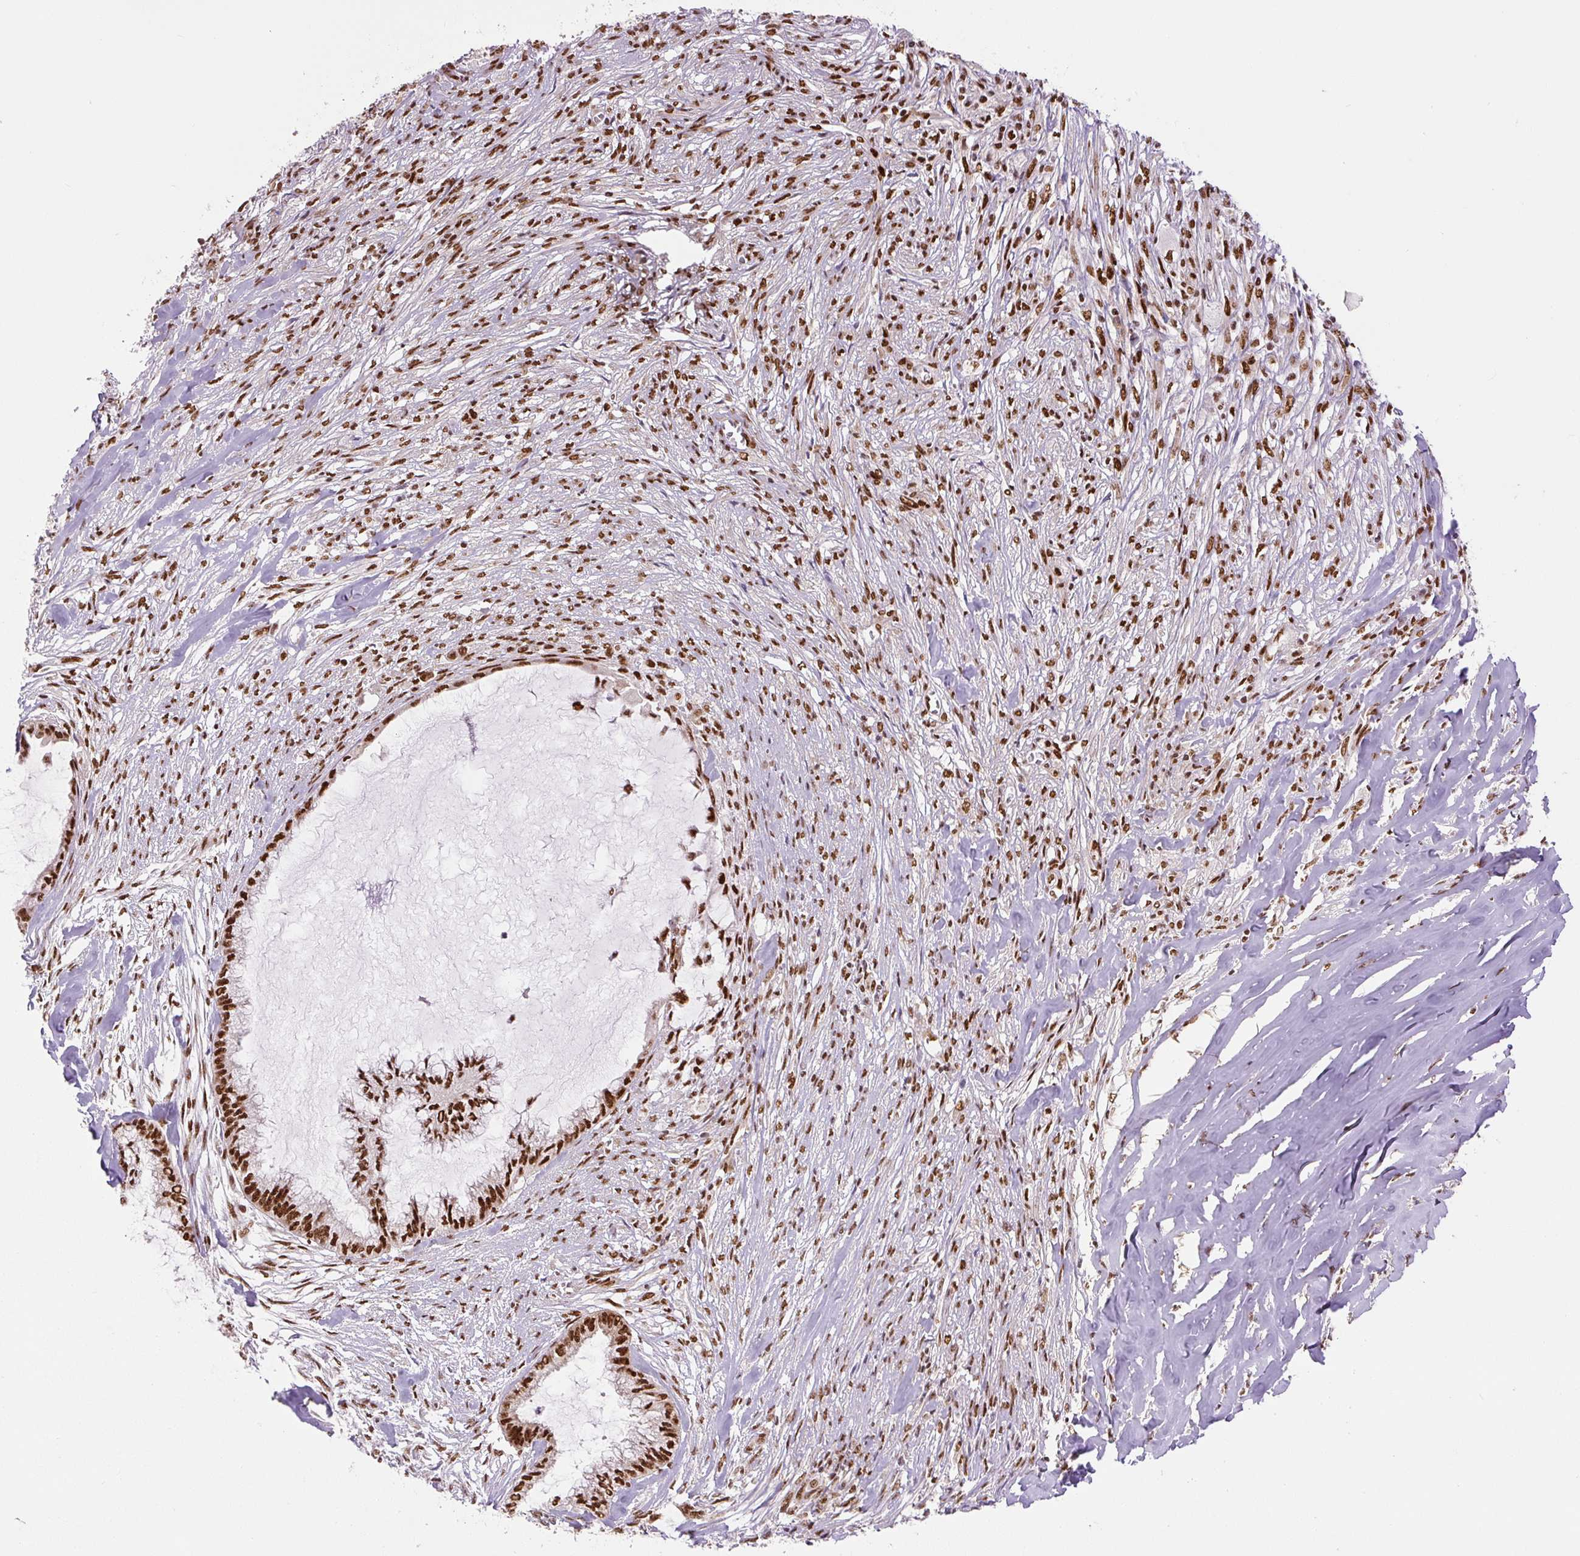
{"staining": {"intensity": "strong", "quantity": ">75%", "location": "nuclear"}, "tissue": "endometrial cancer", "cell_type": "Tumor cells", "image_type": "cancer", "snomed": [{"axis": "morphology", "description": "Adenocarcinoma, NOS"}, {"axis": "topography", "description": "Endometrium"}], "caption": "Endometrial cancer (adenocarcinoma) was stained to show a protein in brown. There is high levels of strong nuclear staining in about >75% of tumor cells.", "gene": "FUS", "patient": {"sex": "female", "age": 86}}